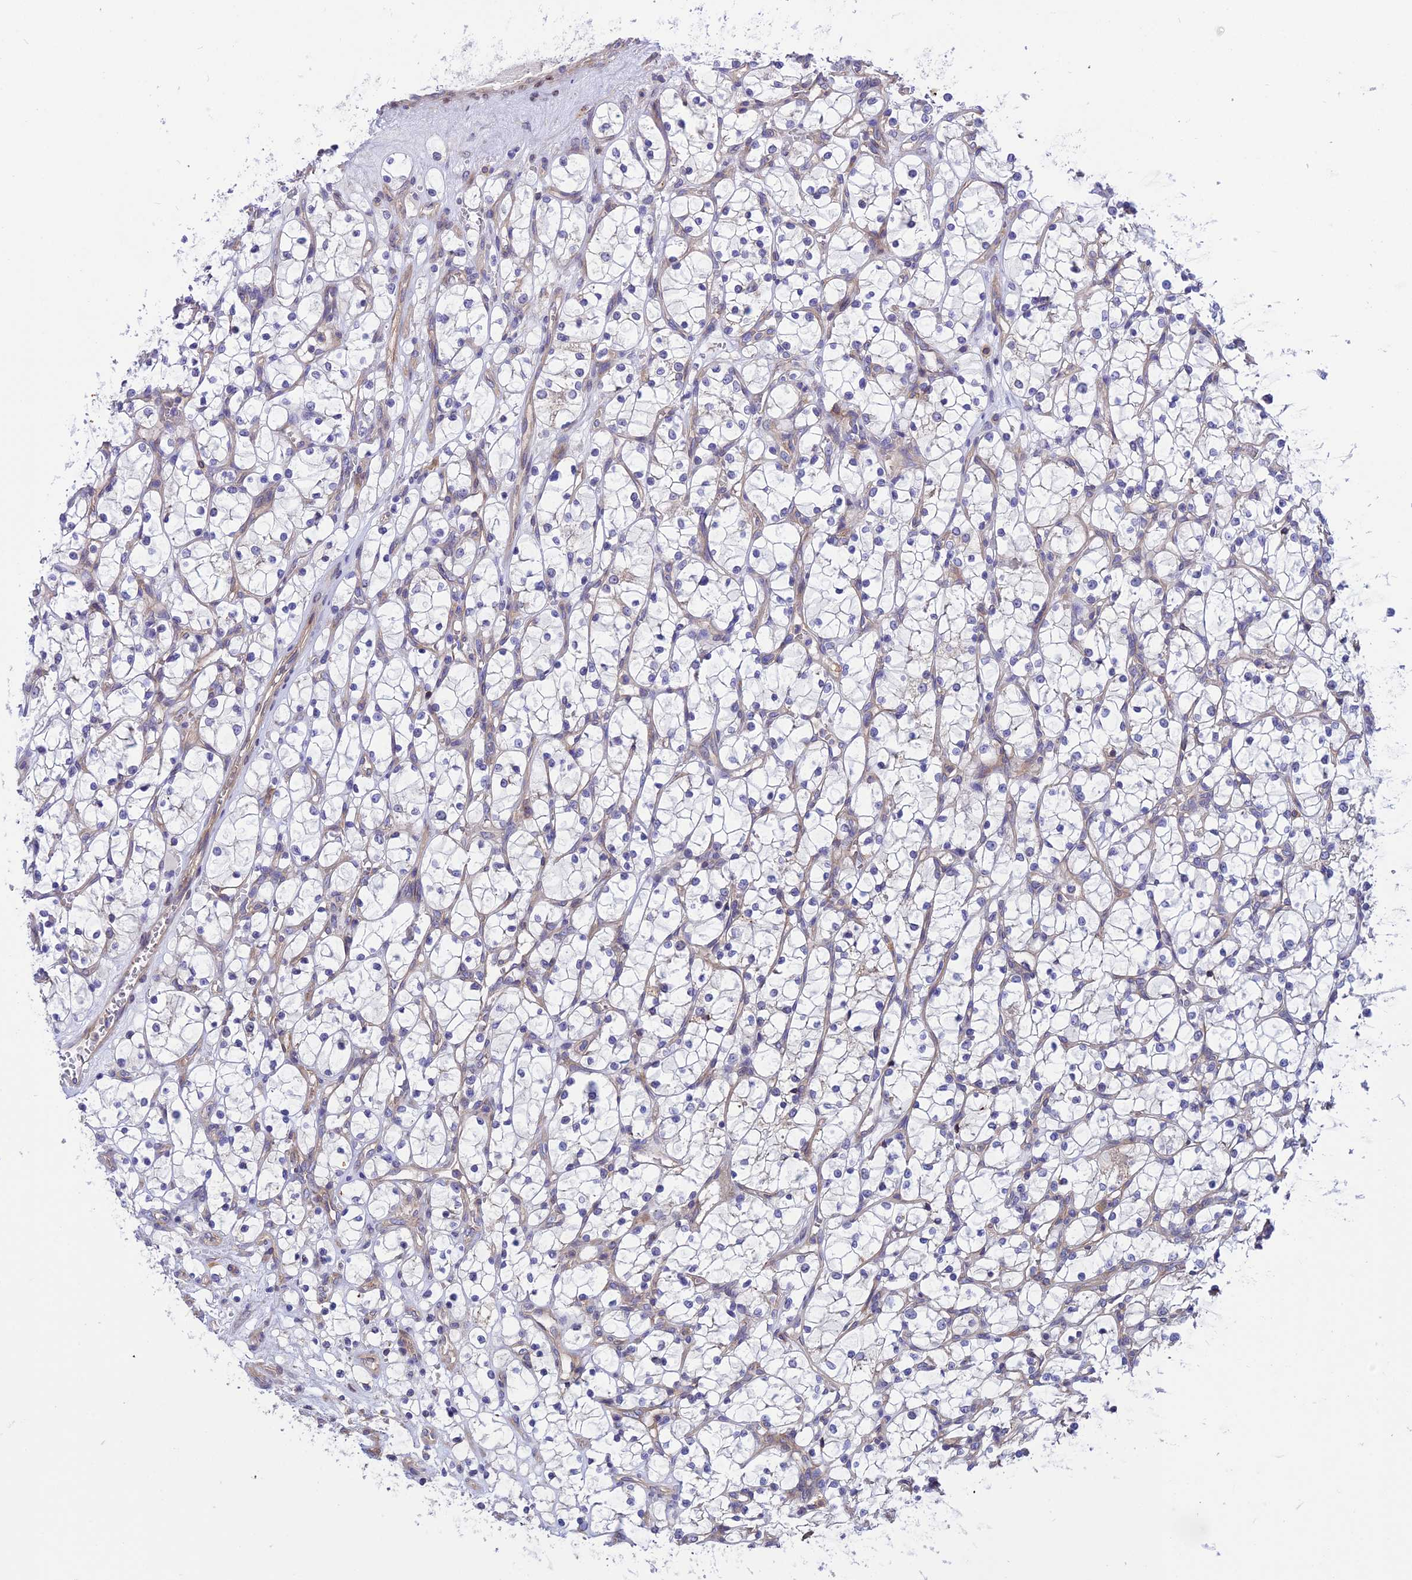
{"staining": {"intensity": "negative", "quantity": "none", "location": "none"}, "tissue": "renal cancer", "cell_type": "Tumor cells", "image_type": "cancer", "snomed": [{"axis": "morphology", "description": "Adenocarcinoma, NOS"}, {"axis": "topography", "description": "Kidney"}], "caption": "There is no significant staining in tumor cells of renal adenocarcinoma.", "gene": "TRIM43B", "patient": {"sex": "female", "age": 69}}